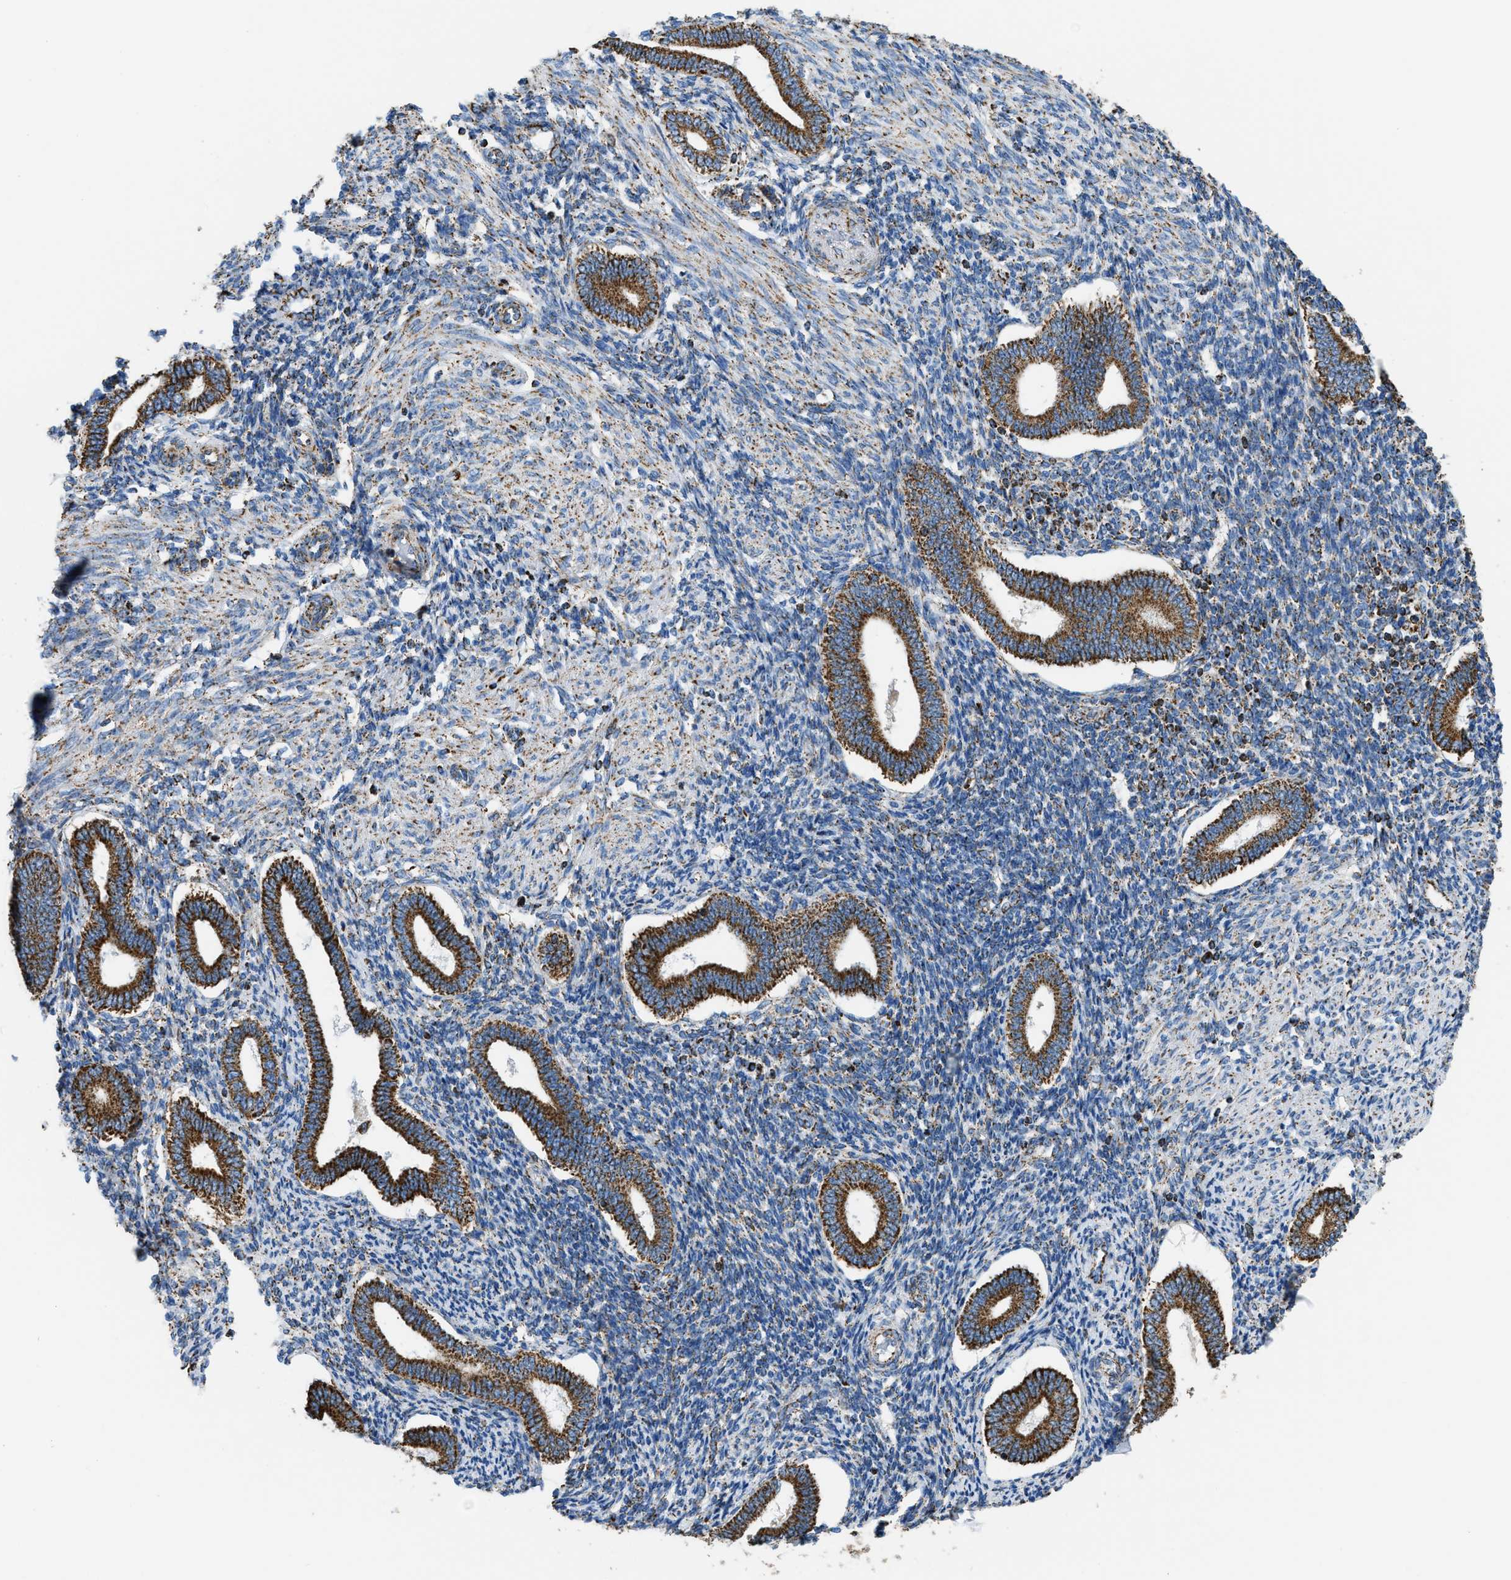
{"staining": {"intensity": "moderate", "quantity": ">75%", "location": "cytoplasmic/membranous"}, "tissue": "endometrium", "cell_type": "Cells in endometrial stroma", "image_type": "normal", "snomed": [{"axis": "morphology", "description": "Normal tissue, NOS"}, {"axis": "topography", "description": "Endometrium"}], "caption": "A brown stain labels moderate cytoplasmic/membranous staining of a protein in cells in endometrial stroma of normal endometrium.", "gene": "ETFB", "patient": {"sex": "female", "age": 42}}